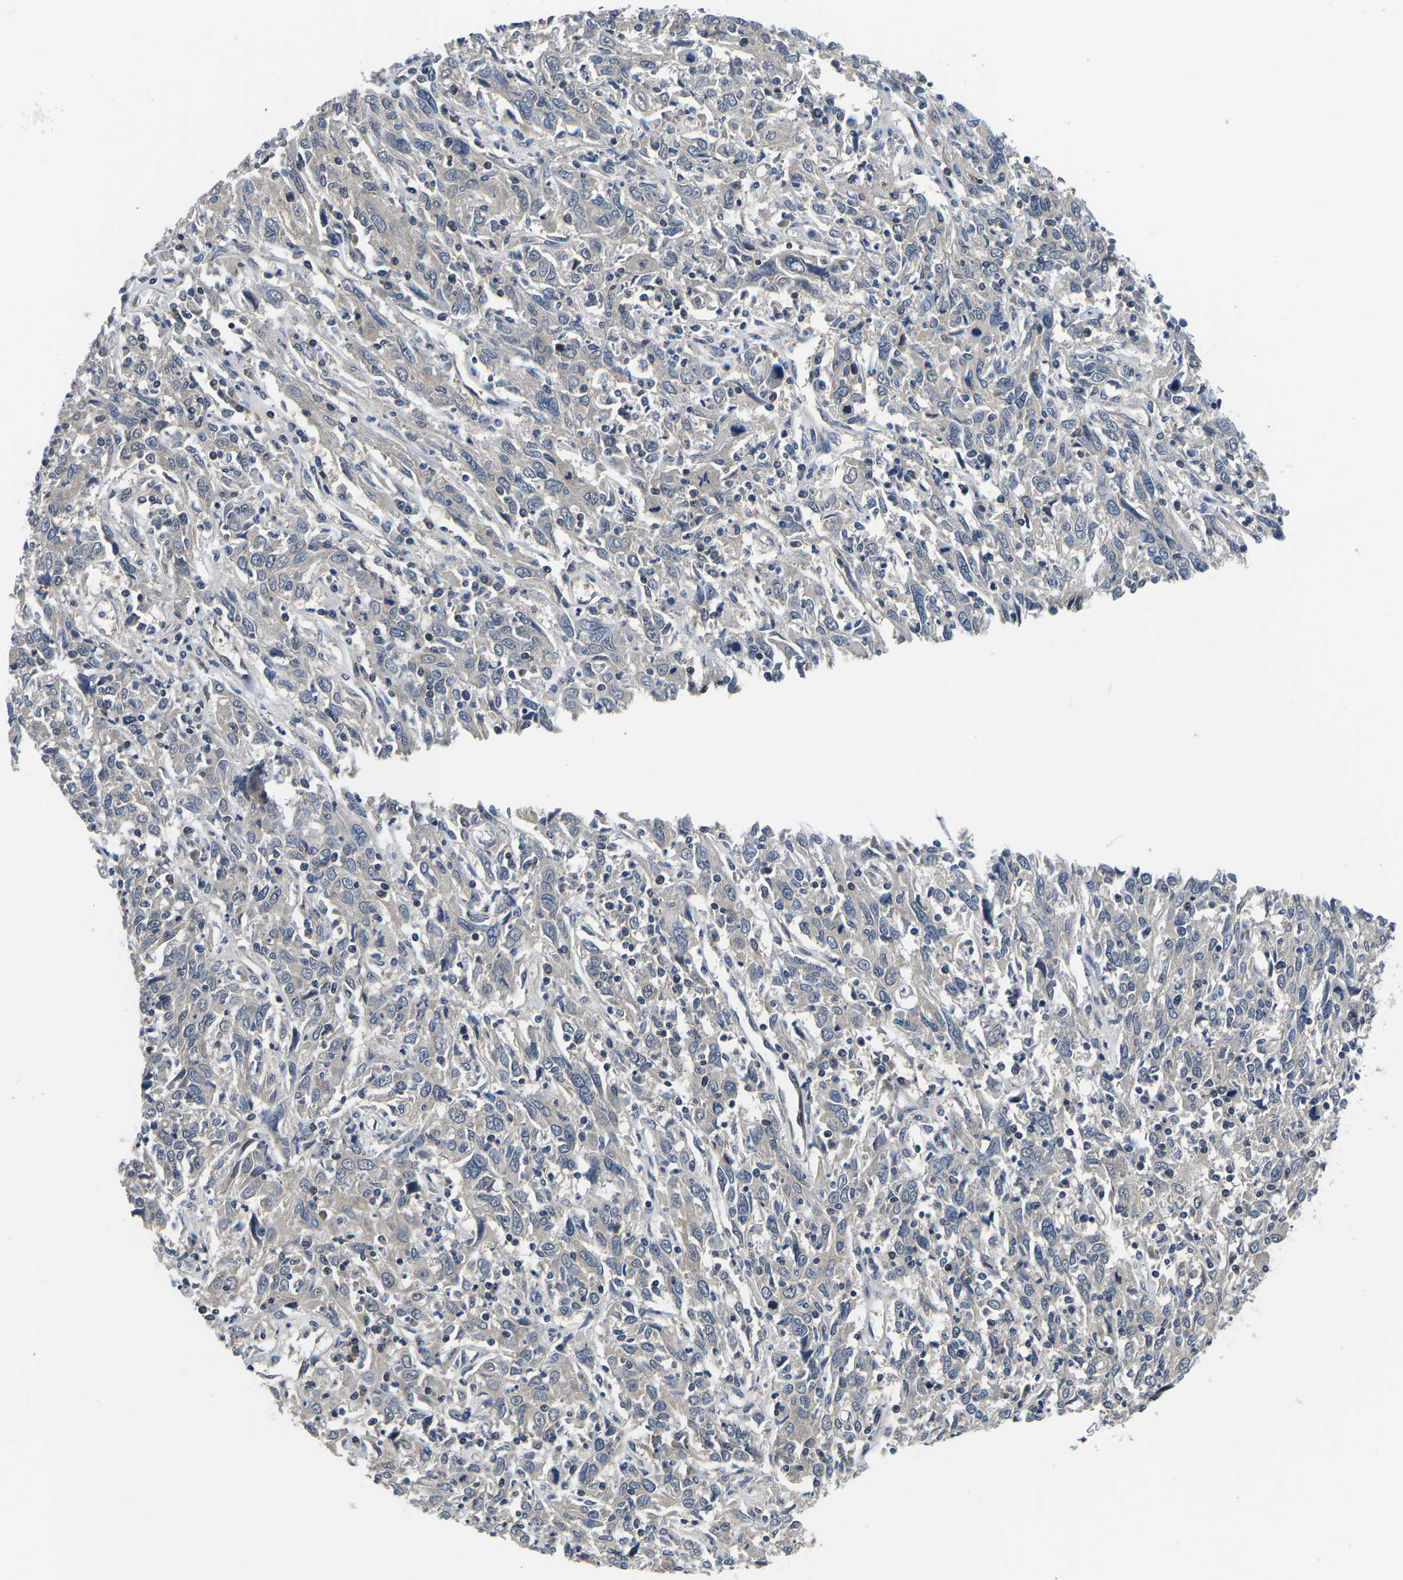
{"staining": {"intensity": "negative", "quantity": "none", "location": "none"}, "tissue": "cervical cancer", "cell_type": "Tumor cells", "image_type": "cancer", "snomed": [{"axis": "morphology", "description": "Squamous cell carcinoma, NOS"}, {"axis": "topography", "description": "Cervix"}], "caption": "Immunohistochemistry (IHC) of human cervical cancer displays no positivity in tumor cells.", "gene": "GSK3B", "patient": {"sex": "female", "age": 46}}